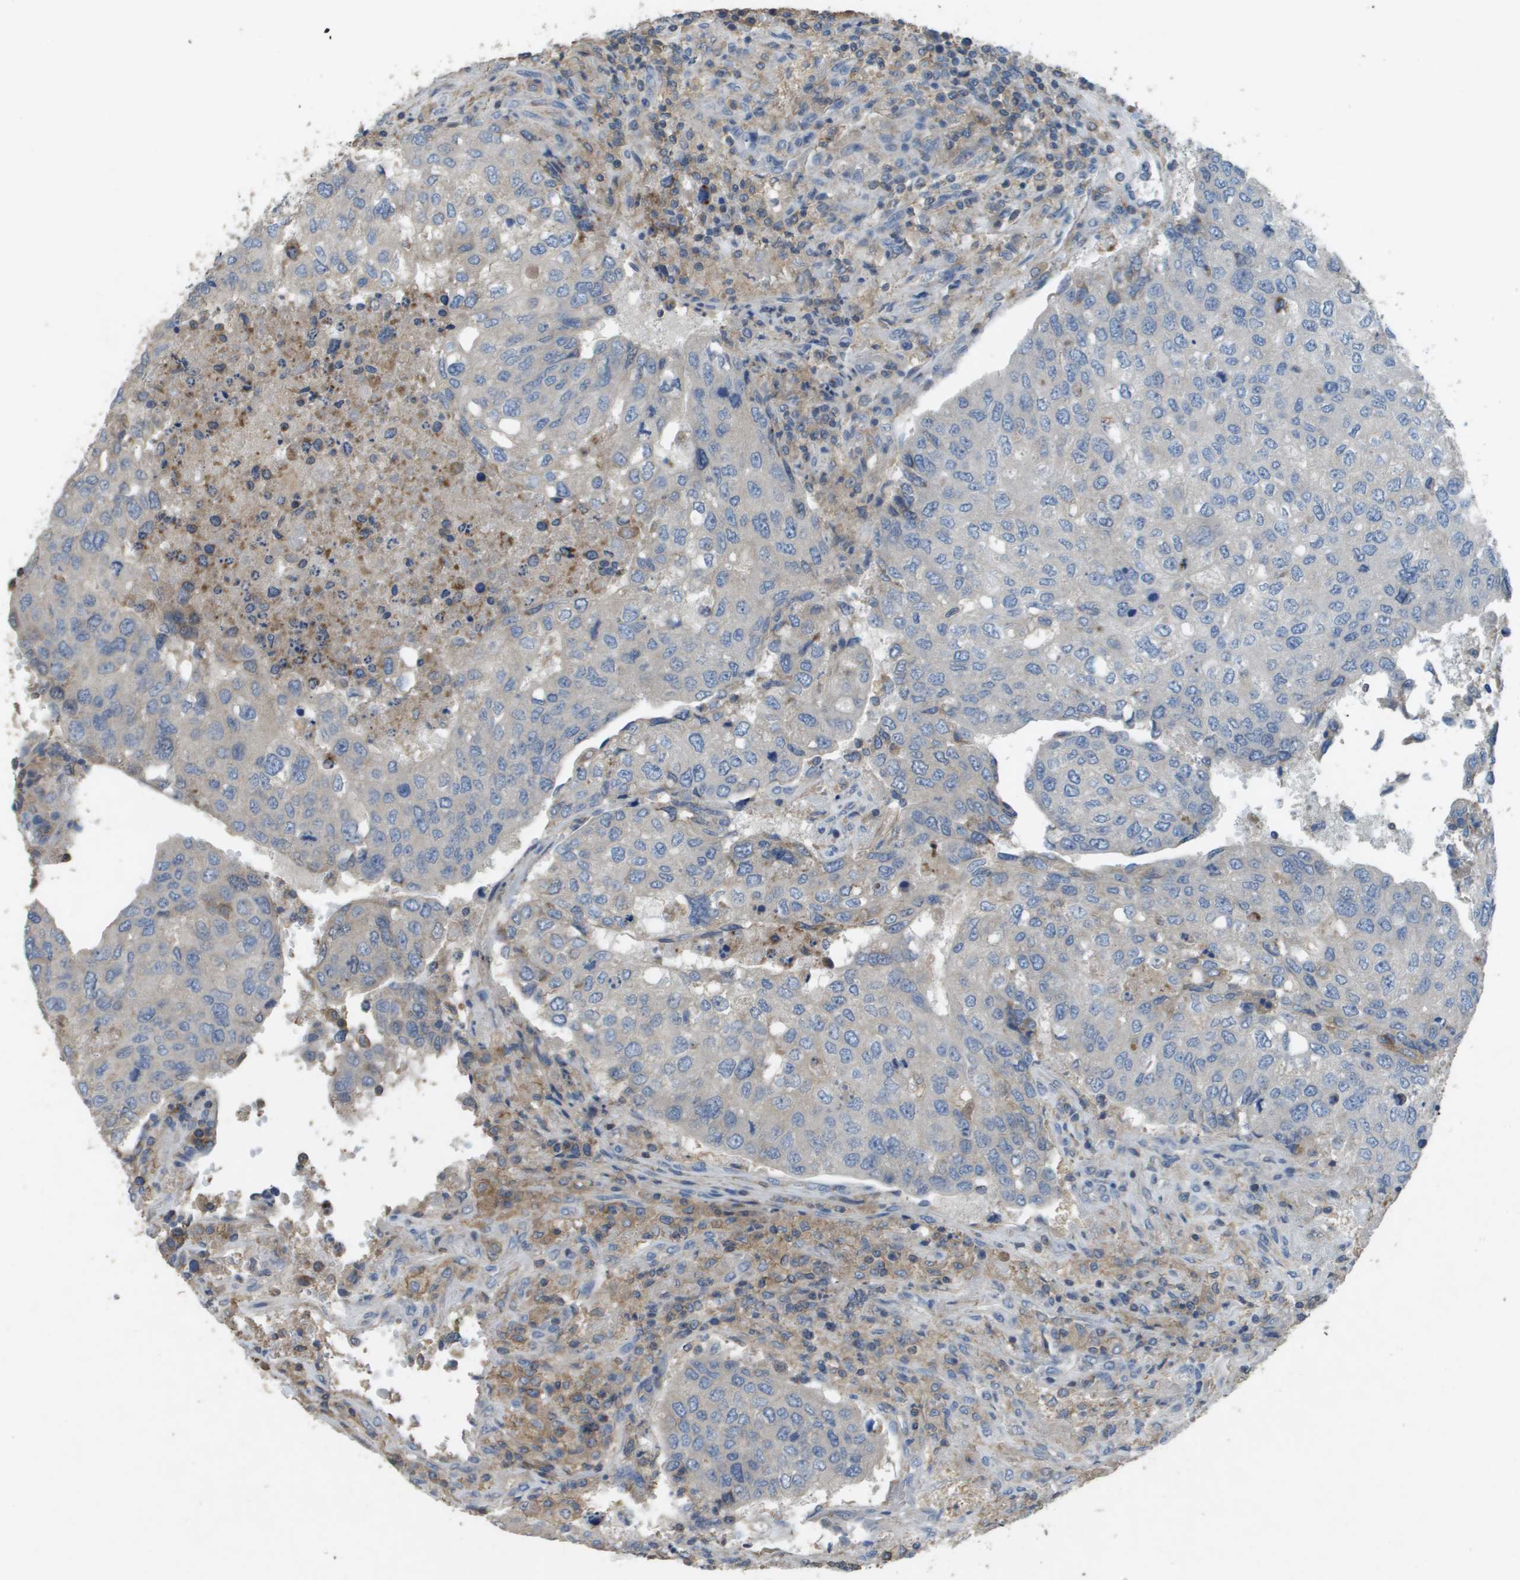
{"staining": {"intensity": "negative", "quantity": "none", "location": "none"}, "tissue": "urothelial cancer", "cell_type": "Tumor cells", "image_type": "cancer", "snomed": [{"axis": "morphology", "description": "Urothelial carcinoma, High grade"}, {"axis": "topography", "description": "Lymph node"}, {"axis": "topography", "description": "Urinary bladder"}], "caption": "The histopathology image exhibits no significant expression in tumor cells of high-grade urothelial carcinoma.", "gene": "CLCA4", "patient": {"sex": "male", "age": 51}}